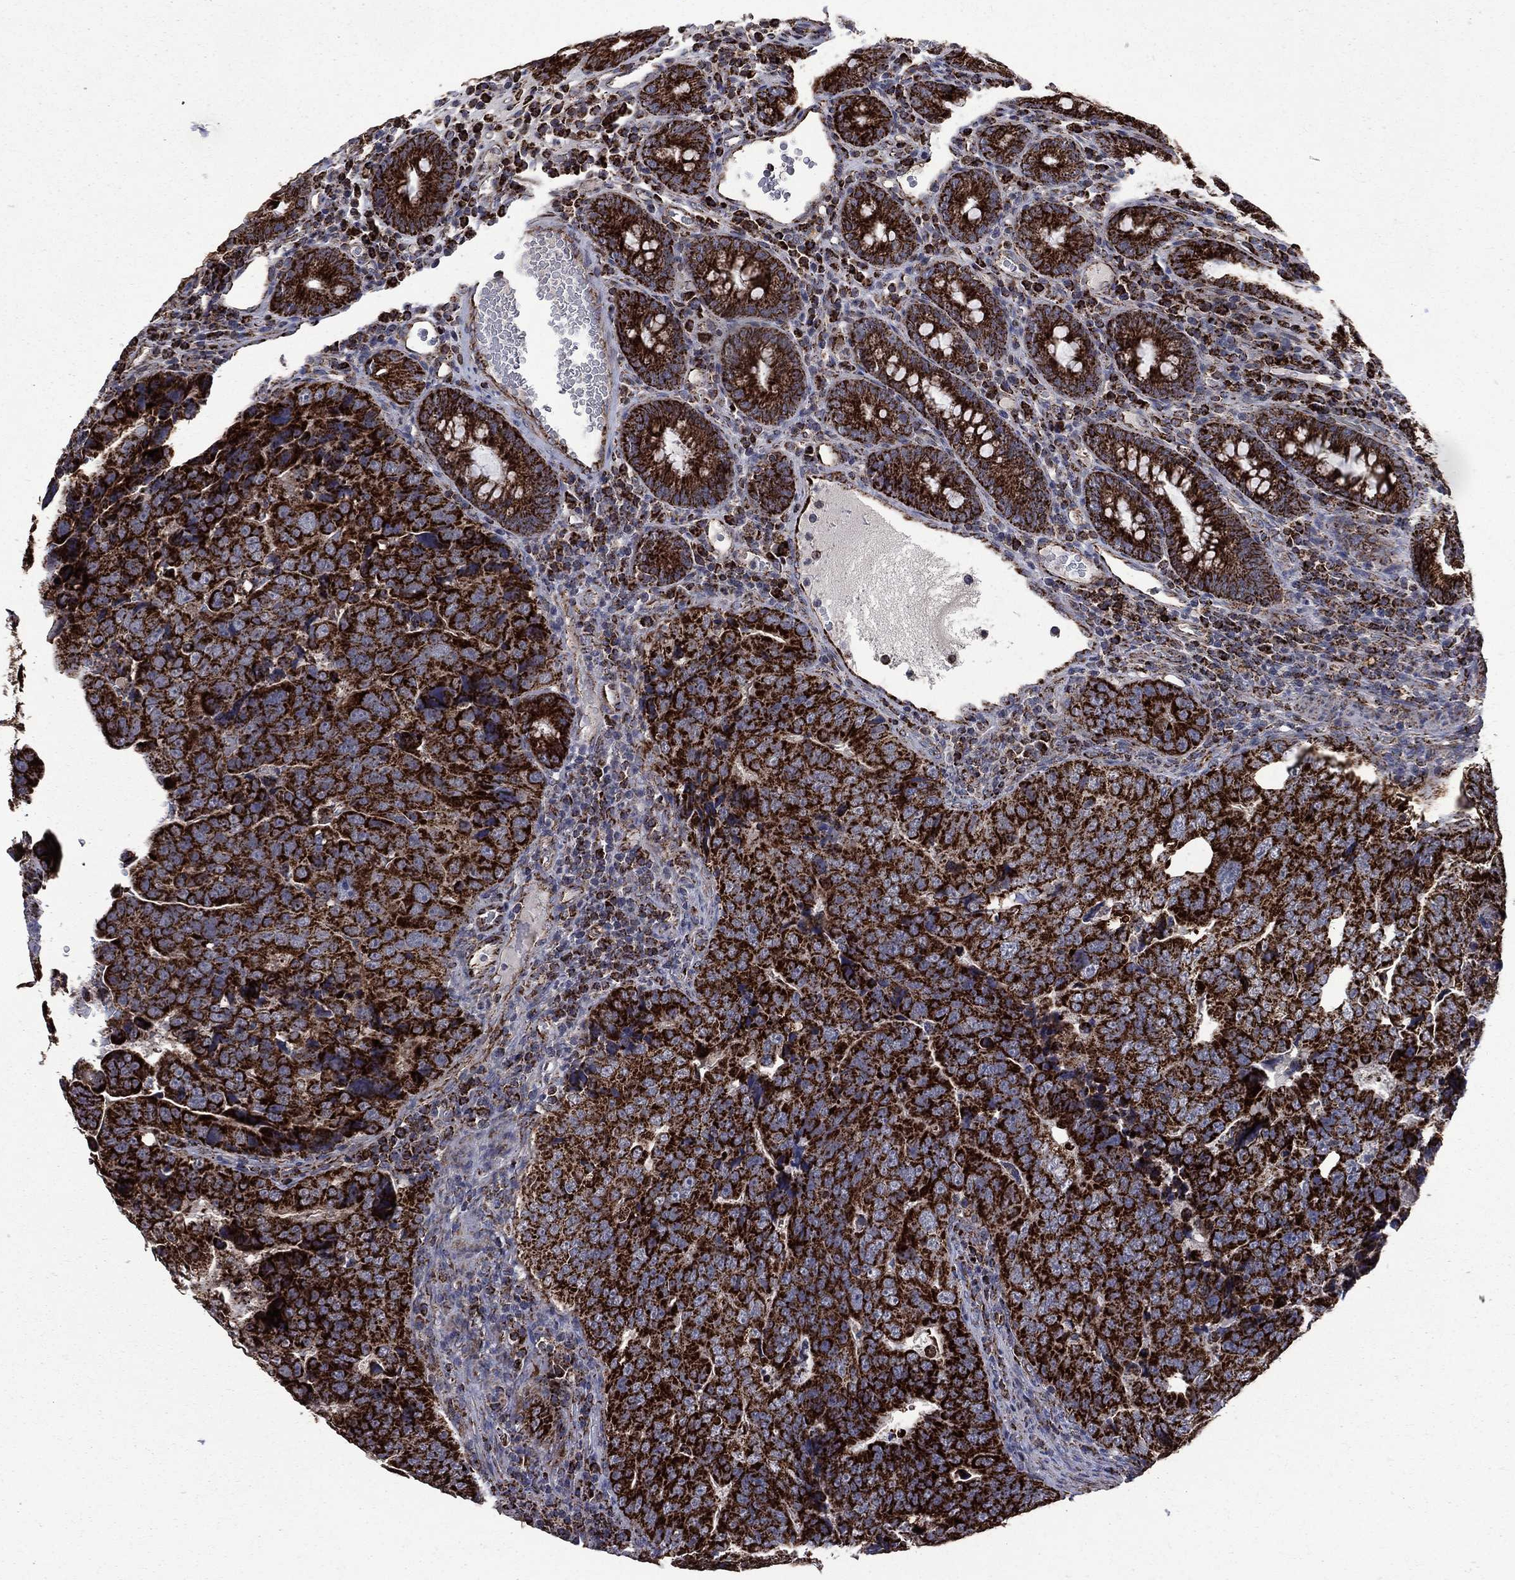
{"staining": {"intensity": "strong", "quantity": ">75%", "location": "cytoplasmic/membranous"}, "tissue": "colorectal cancer", "cell_type": "Tumor cells", "image_type": "cancer", "snomed": [{"axis": "morphology", "description": "Adenocarcinoma, NOS"}, {"axis": "topography", "description": "Colon"}], "caption": "IHC photomicrograph of colorectal adenocarcinoma stained for a protein (brown), which displays high levels of strong cytoplasmic/membranous positivity in about >75% of tumor cells.", "gene": "GOT2", "patient": {"sex": "female", "age": 72}}